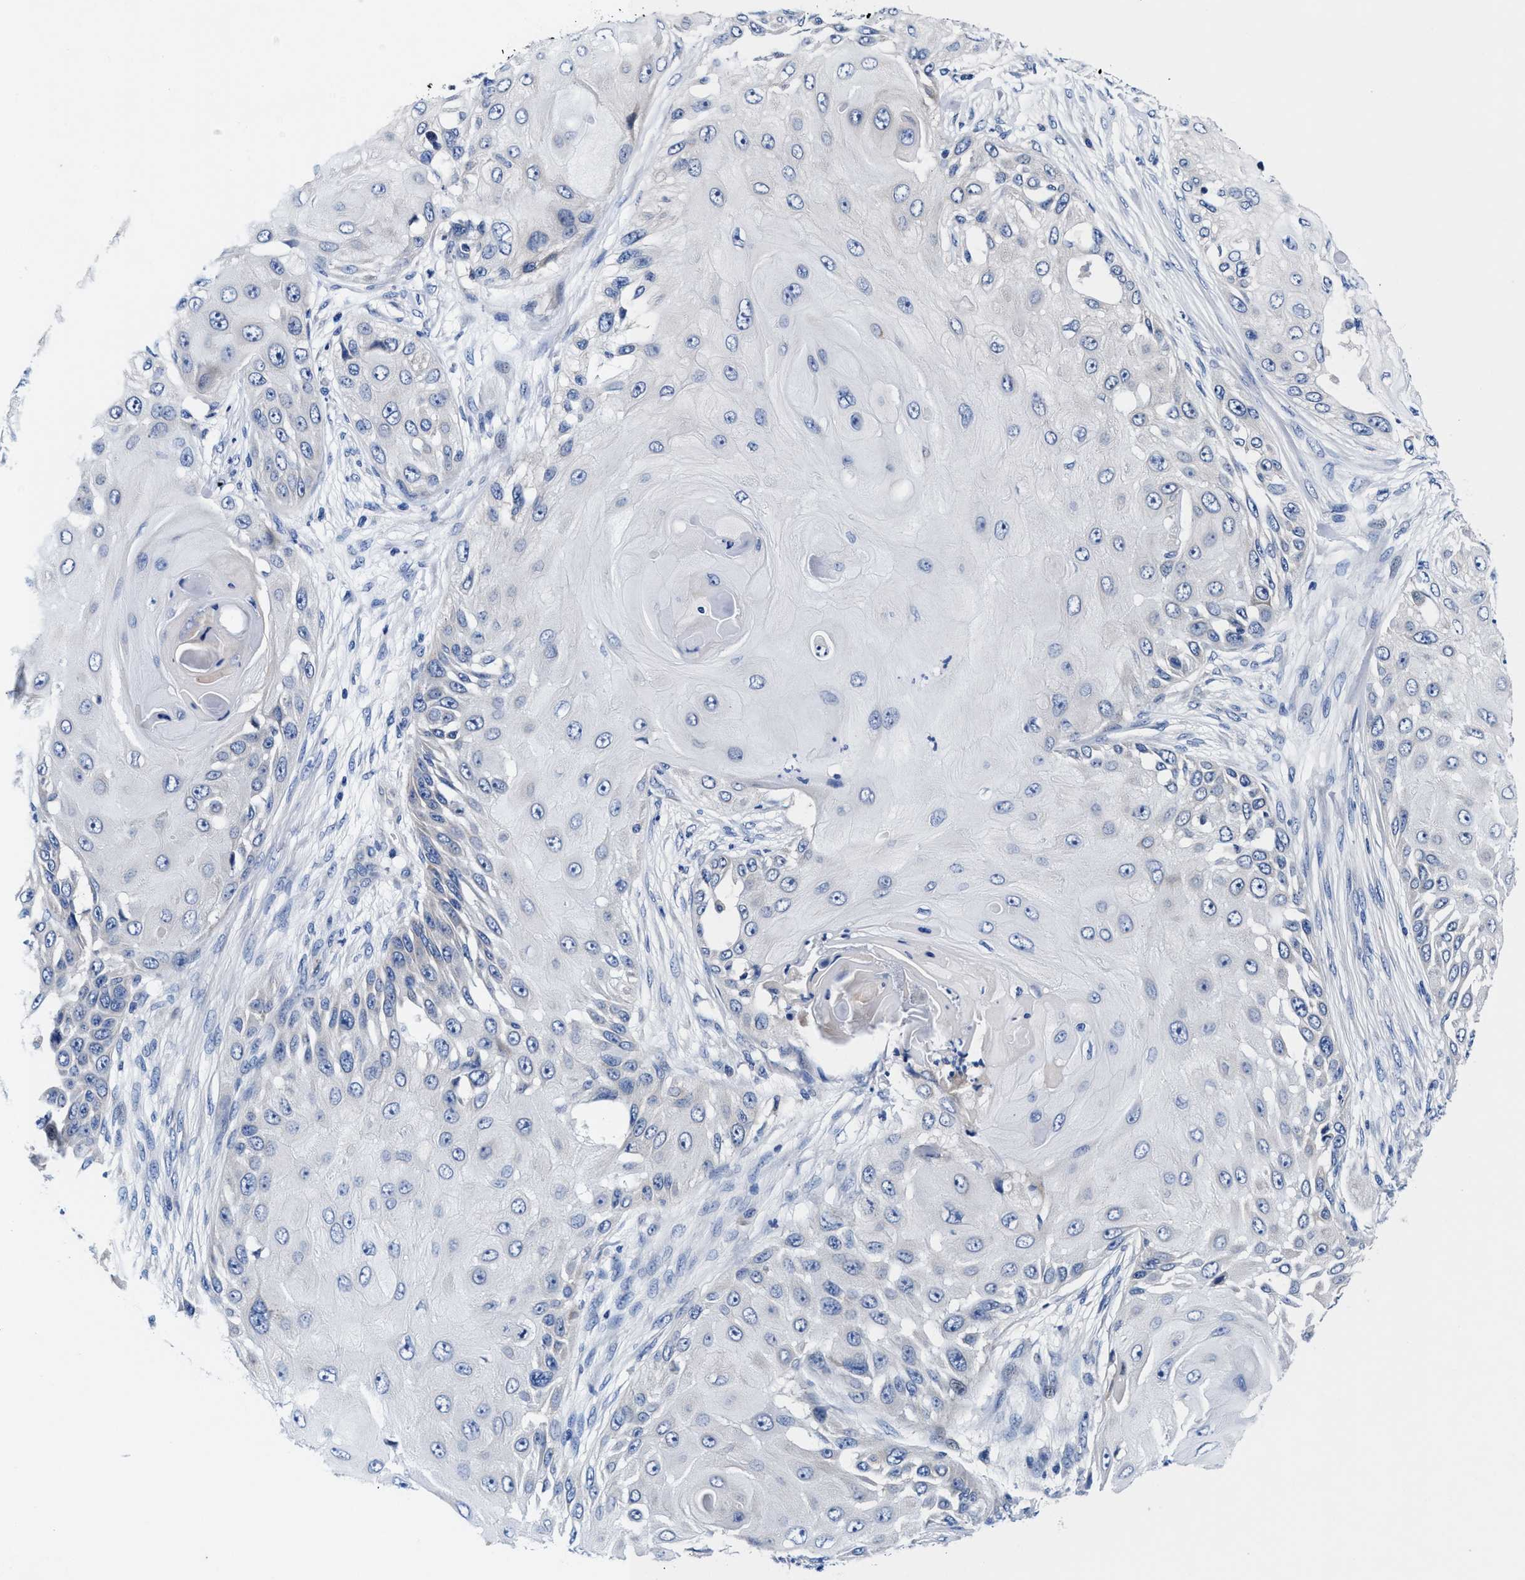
{"staining": {"intensity": "negative", "quantity": "none", "location": "none"}, "tissue": "skin cancer", "cell_type": "Tumor cells", "image_type": "cancer", "snomed": [{"axis": "morphology", "description": "Squamous cell carcinoma, NOS"}, {"axis": "topography", "description": "Skin"}], "caption": "Squamous cell carcinoma (skin) was stained to show a protein in brown. There is no significant staining in tumor cells.", "gene": "DHRS13", "patient": {"sex": "female", "age": 44}}